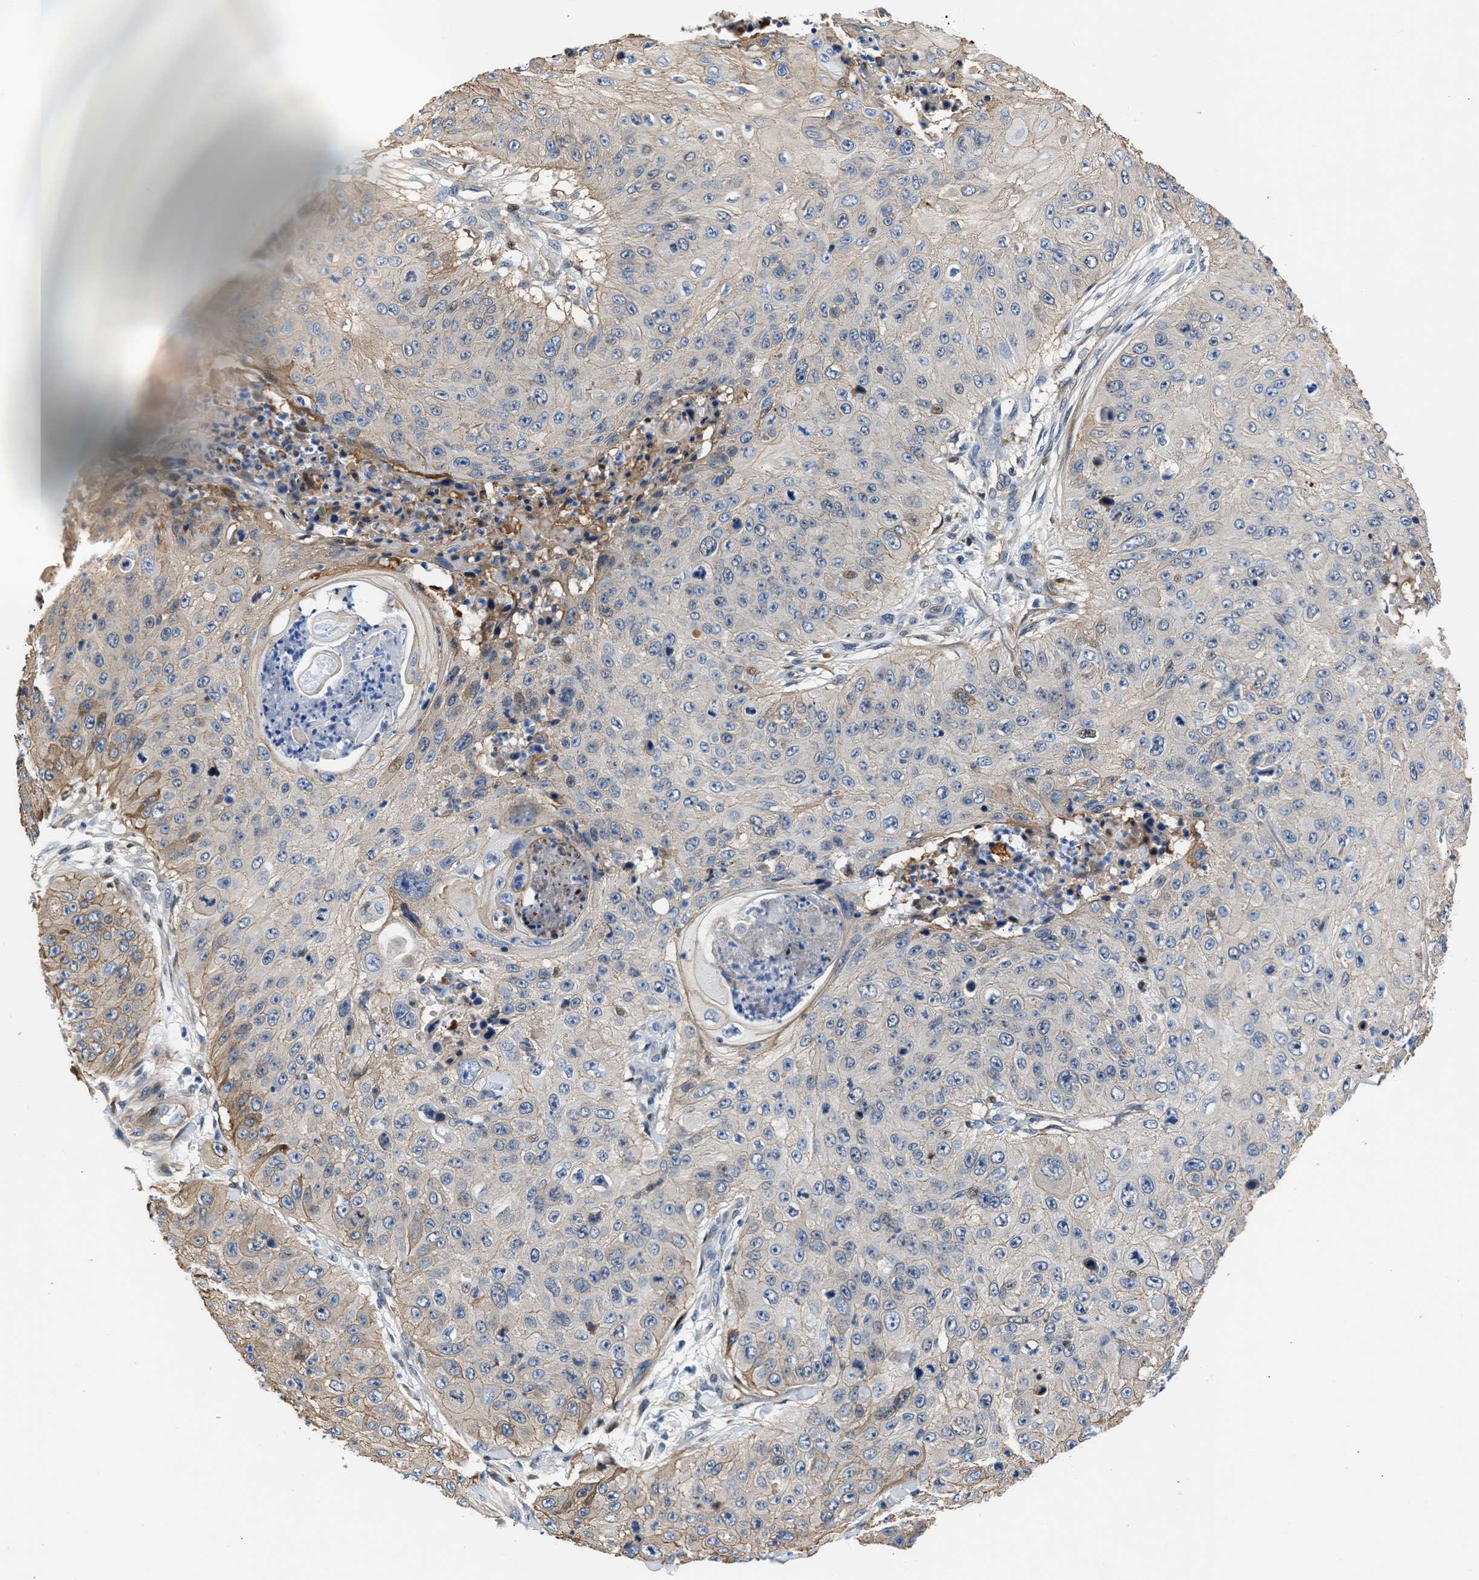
{"staining": {"intensity": "moderate", "quantity": "<25%", "location": "cytoplasmic/membranous"}, "tissue": "skin cancer", "cell_type": "Tumor cells", "image_type": "cancer", "snomed": [{"axis": "morphology", "description": "Squamous cell carcinoma, NOS"}, {"axis": "topography", "description": "Skin"}], "caption": "Squamous cell carcinoma (skin) tissue shows moderate cytoplasmic/membranous positivity in about <25% of tumor cells", "gene": "MAS1L", "patient": {"sex": "female", "age": 80}}